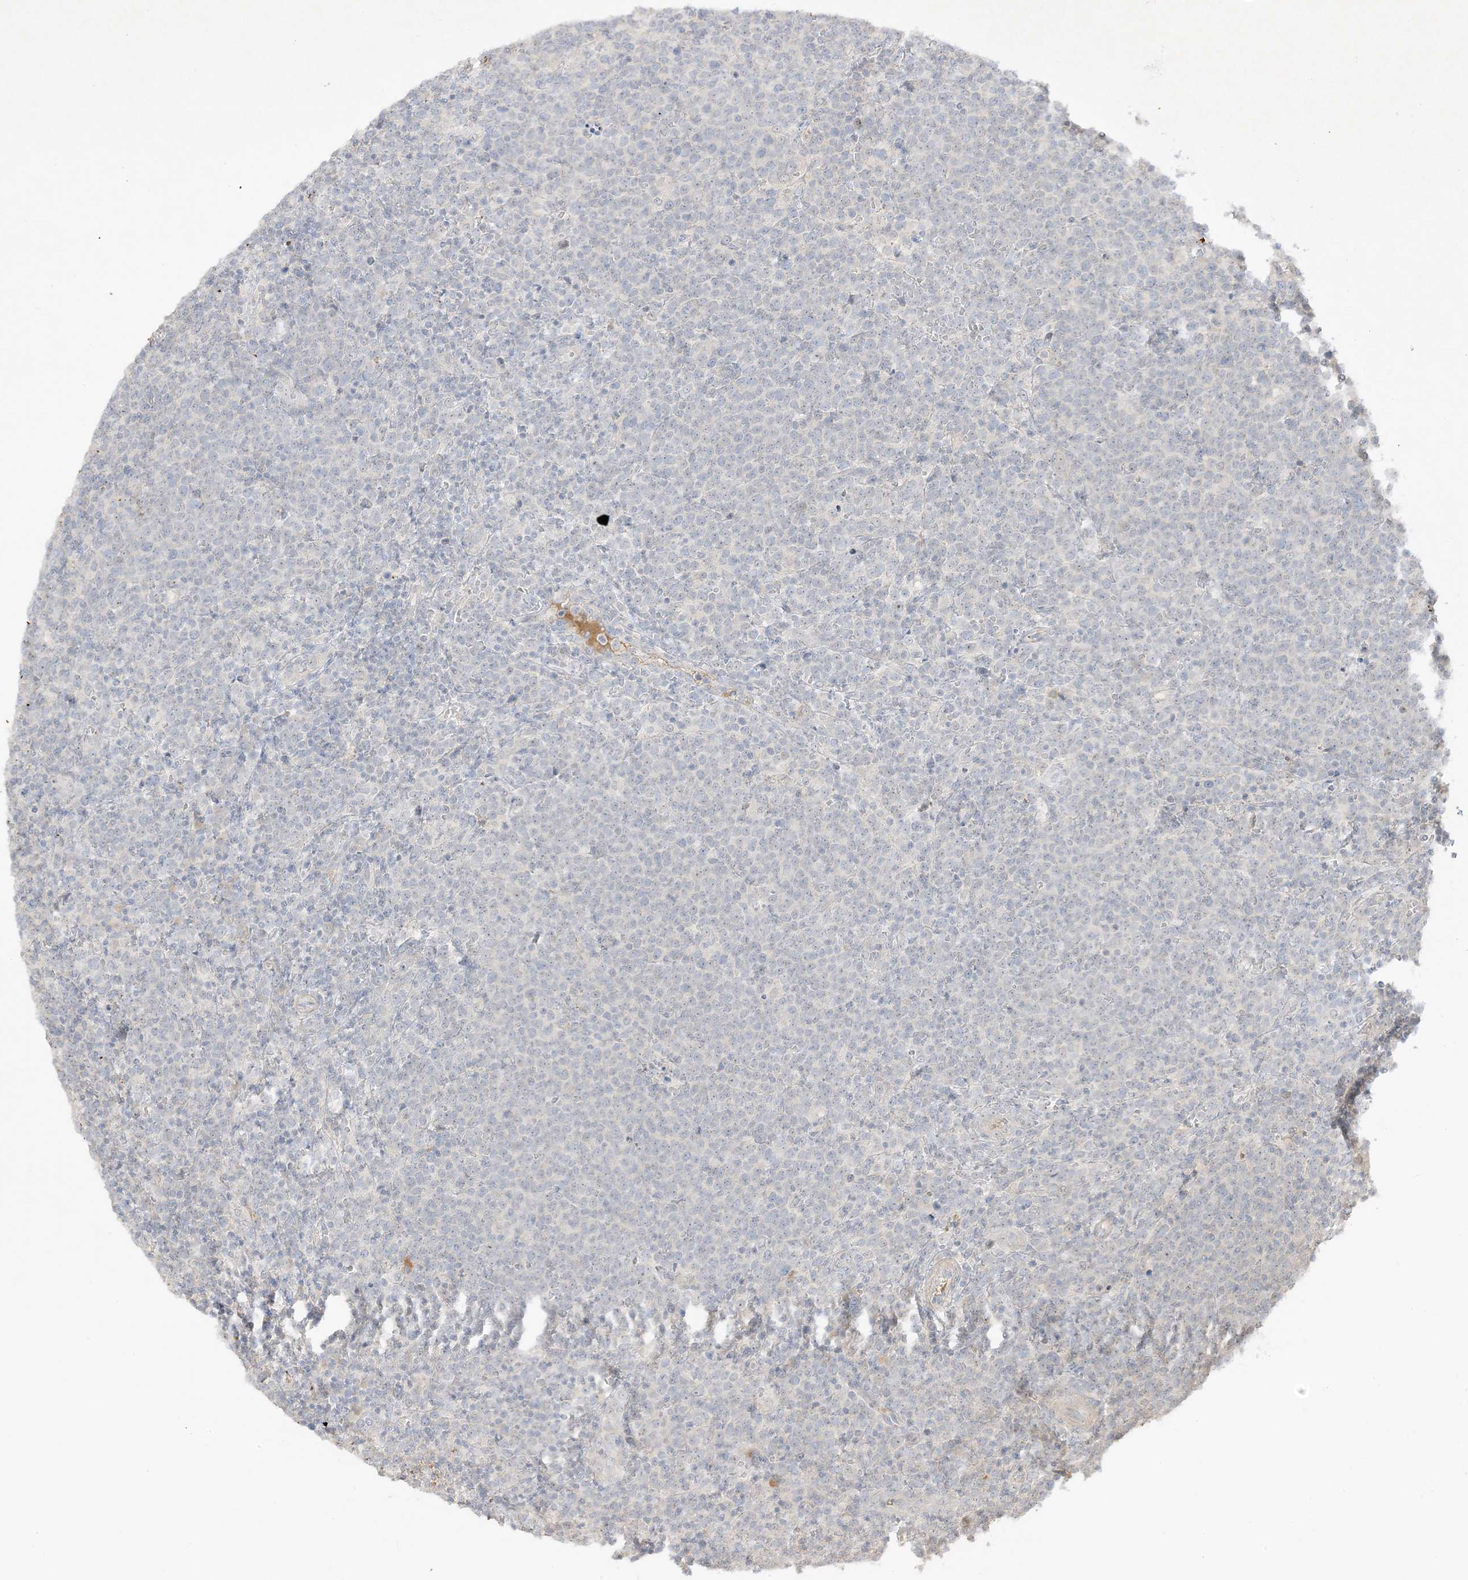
{"staining": {"intensity": "negative", "quantity": "none", "location": "none"}, "tissue": "lymphoma", "cell_type": "Tumor cells", "image_type": "cancer", "snomed": [{"axis": "morphology", "description": "Malignant lymphoma, non-Hodgkin's type, High grade"}, {"axis": "topography", "description": "Lymph node"}], "caption": "Immunohistochemical staining of lymphoma displays no significant positivity in tumor cells. The staining is performed using DAB brown chromogen with nuclei counter-stained in using hematoxylin.", "gene": "ETAA1", "patient": {"sex": "male", "age": 61}}